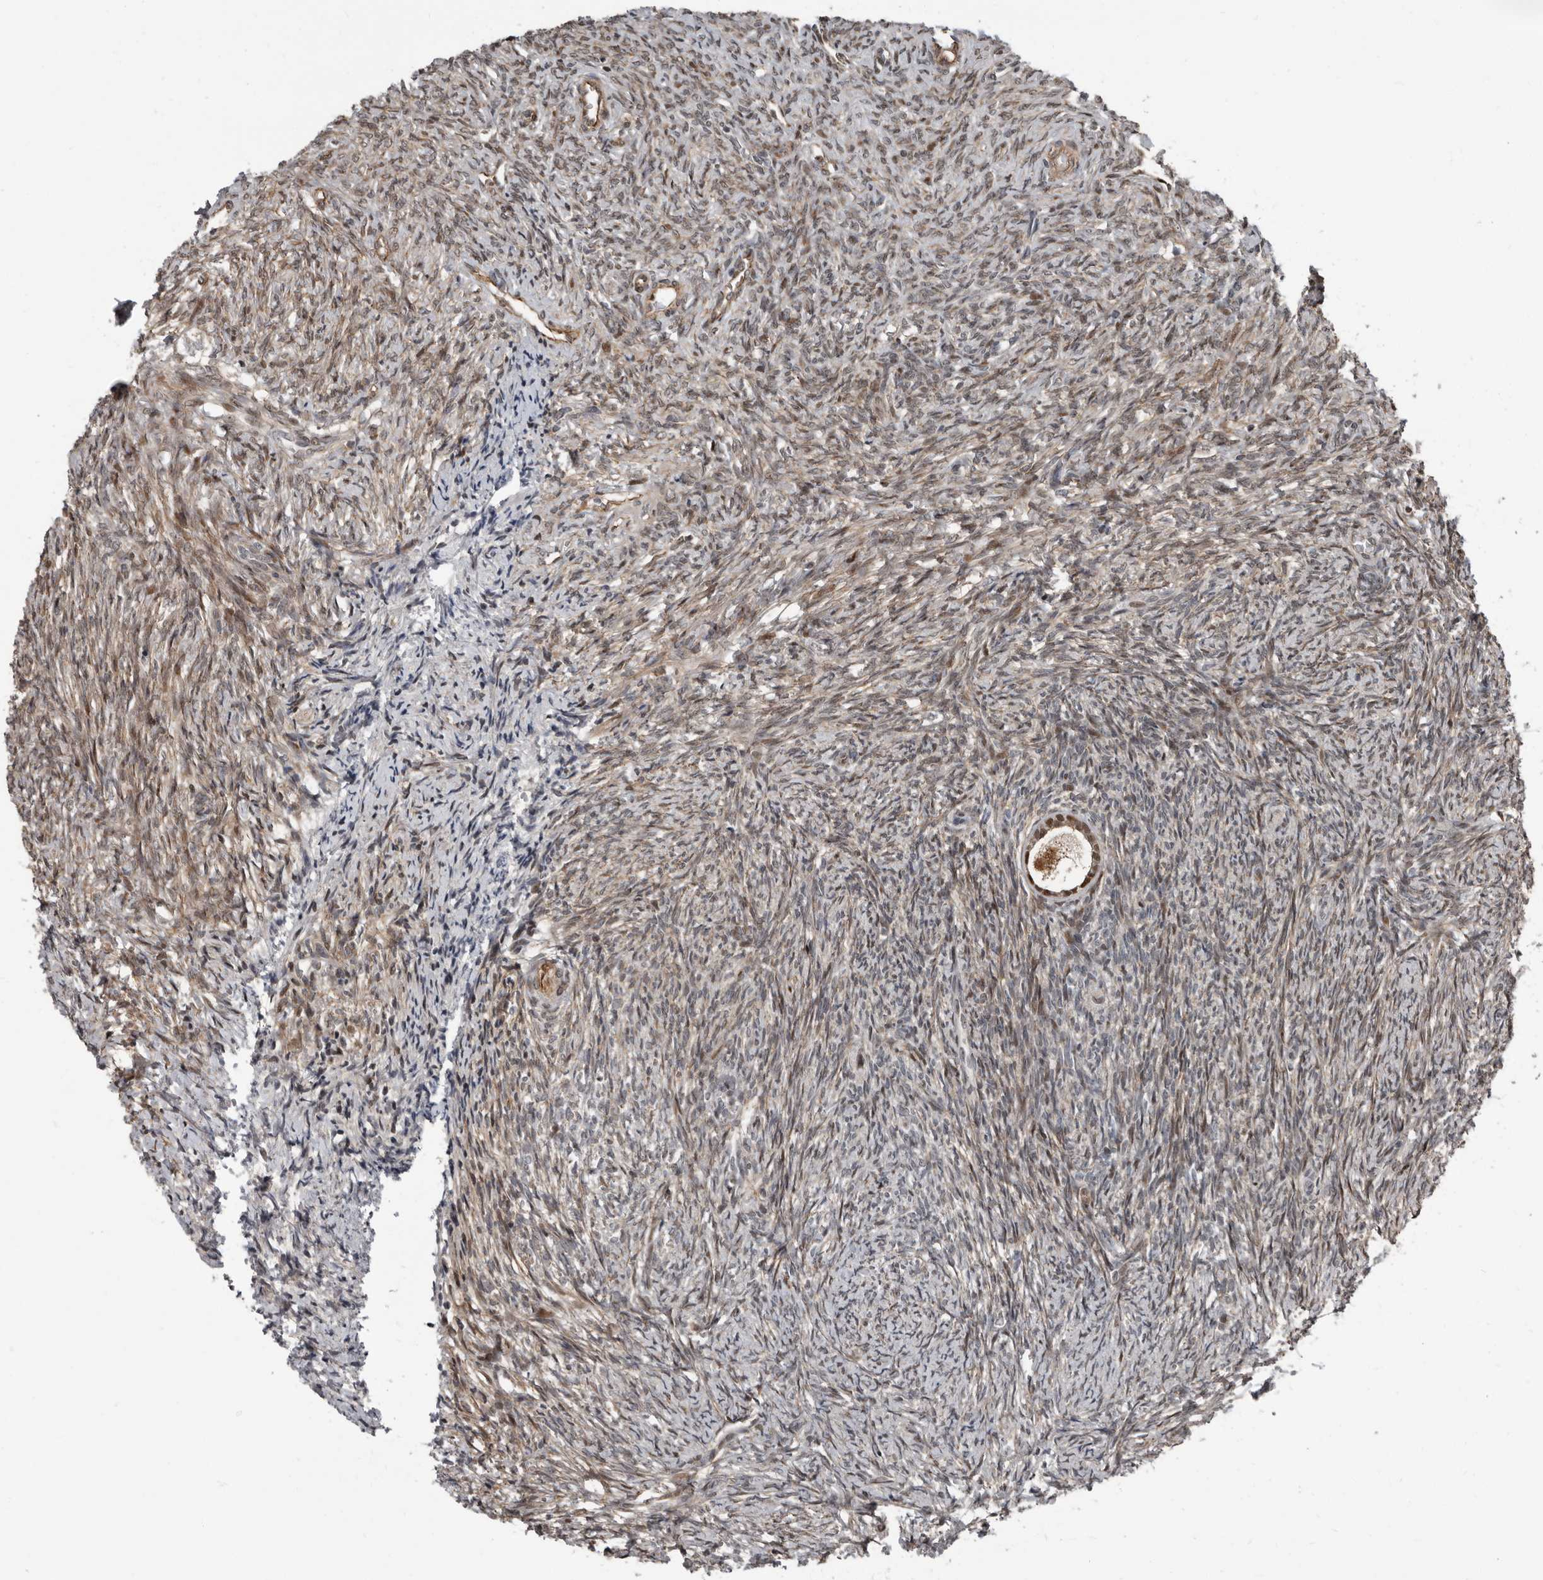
{"staining": {"intensity": "moderate", "quantity": ">75%", "location": "cytoplasmic/membranous,nuclear"}, "tissue": "ovary", "cell_type": "Follicle cells", "image_type": "normal", "snomed": [{"axis": "morphology", "description": "Normal tissue, NOS"}, {"axis": "topography", "description": "Ovary"}], "caption": "Immunohistochemistry histopathology image of unremarkable ovary stained for a protein (brown), which exhibits medium levels of moderate cytoplasmic/membranous,nuclear expression in about >75% of follicle cells.", "gene": "CHD1L", "patient": {"sex": "female", "age": 41}}